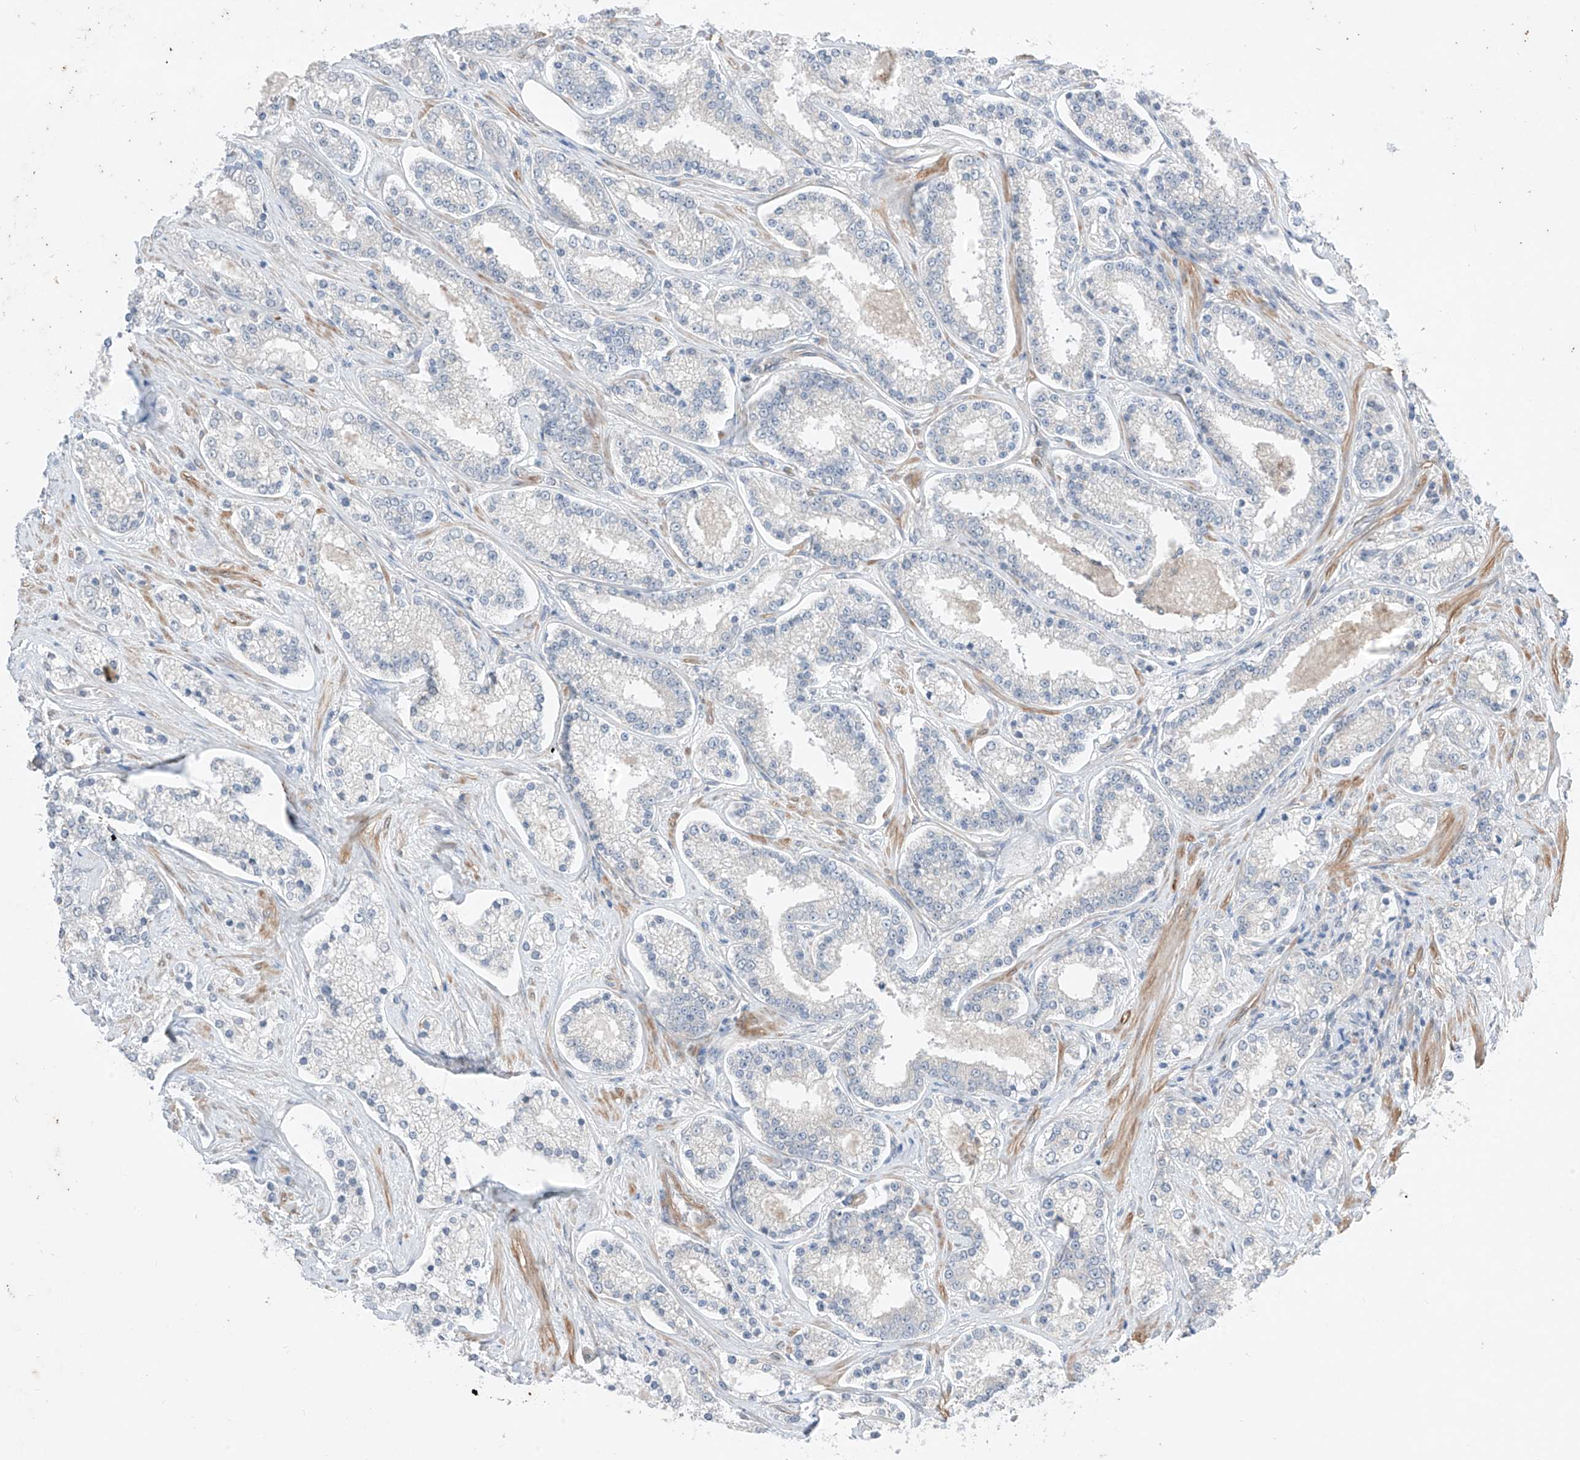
{"staining": {"intensity": "negative", "quantity": "none", "location": "none"}, "tissue": "prostate cancer", "cell_type": "Tumor cells", "image_type": "cancer", "snomed": [{"axis": "morphology", "description": "Normal tissue, NOS"}, {"axis": "morphology", "description": "Adenocarcinoma, High grade"}, {"axis": "topography", "description": "Prostate"}], "caption": "Tumor cells show no significant protein positivity in prostate adenocarcinoma (high-grade). (Stains: DAB IHC with hematoxylin counter stain, Microscopy: brightfield microscopy at high magnification).", "gene": "ABLIM2", "patient": {"sex": "male", "age": 83}}